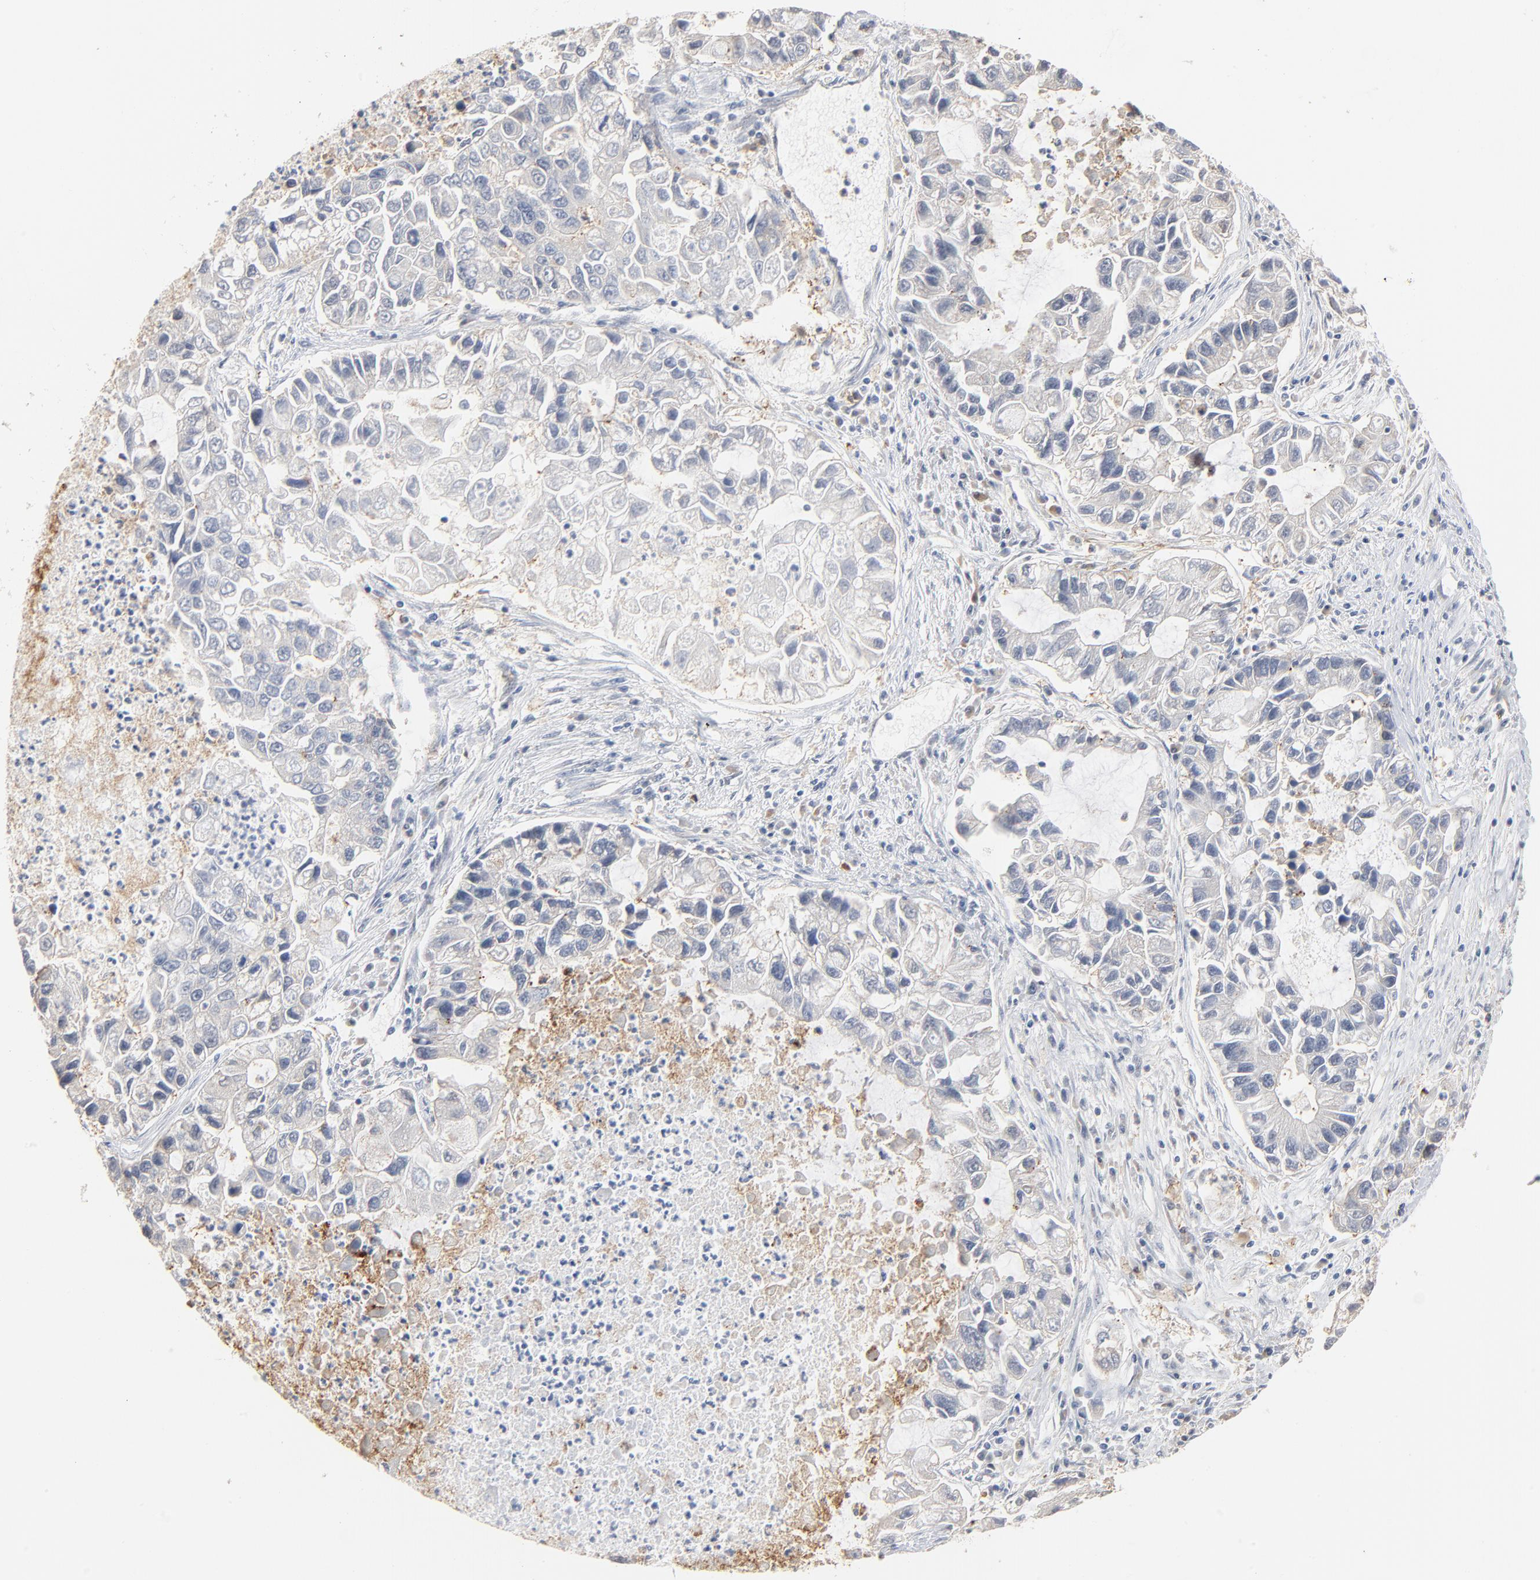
{"staining": {"intensity": "weak", "quantity": "<25%", "location": "cytoplasmic/membranous"}, "tissue": "lung cancer", "cell_type": "Tumor cells", "image_type": "cancer", "snomed": [{"axis": "morphology", "description": "Adenocarcinoma, NOS"}, {"axis": "topography", "description": "Lung"}], "caption": "High power microscopy photomicrograph of an immunohistochemistry histopathology image of adenocarcinoma (lung), revealing no significant staining in tumor cells.", "gene": "EPCAM", "patient": {"sex": "female", "age": 51}}